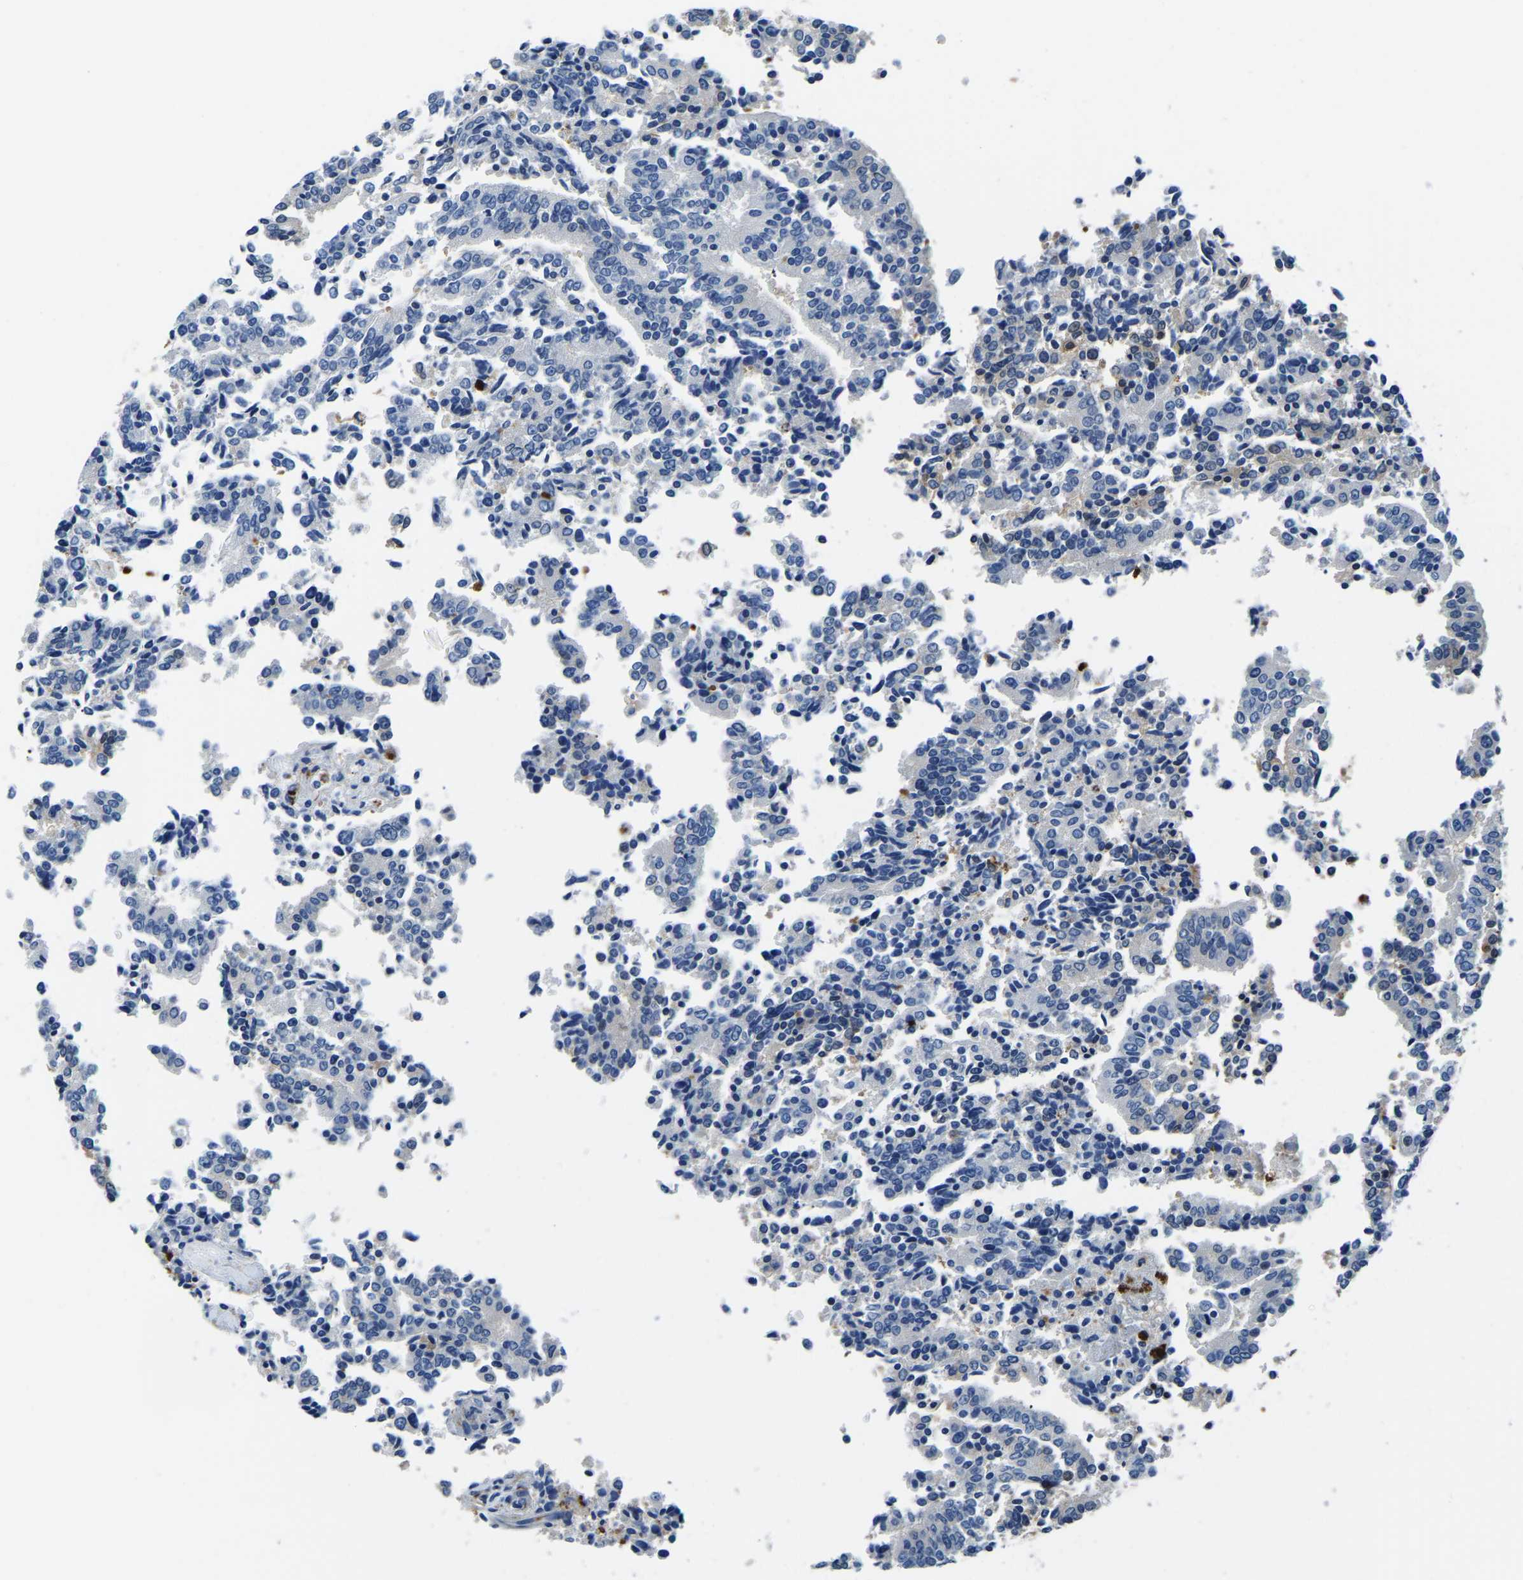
{"staining": {"intensity": "negative", "quantity": "none", "location": "none"}, "tissue": "prostate cancer", "cell_type": "Tumor cells", "image_type": "cancer", "snomed": [{"axis": "morphology", "description": "Normal tissue, NOS"}, {"axis": "morphology", "description": "Adenocarcinoma, High grade"}, {"axis": "topography", "description": "Prostate"}, {"axis": "topography", "description": "Seminal veicle"}], "caption": "IHC histopathology image of neoplastic tissue: human prostate cancer (adenocarcinoma (high-grade)) stained with DAB (3,3'-diaminobenzidine) displays no significant protein staining in tumor cells. The staining was performed using DAB (3,3'-diaminobenzidine) to visualize the protein expression in brown, while the nuclei were stained in blue with hematoxylin (Magnification: 20x).", "gene": "MS4A3", "patient": {"sex": "male", "age": 55}}